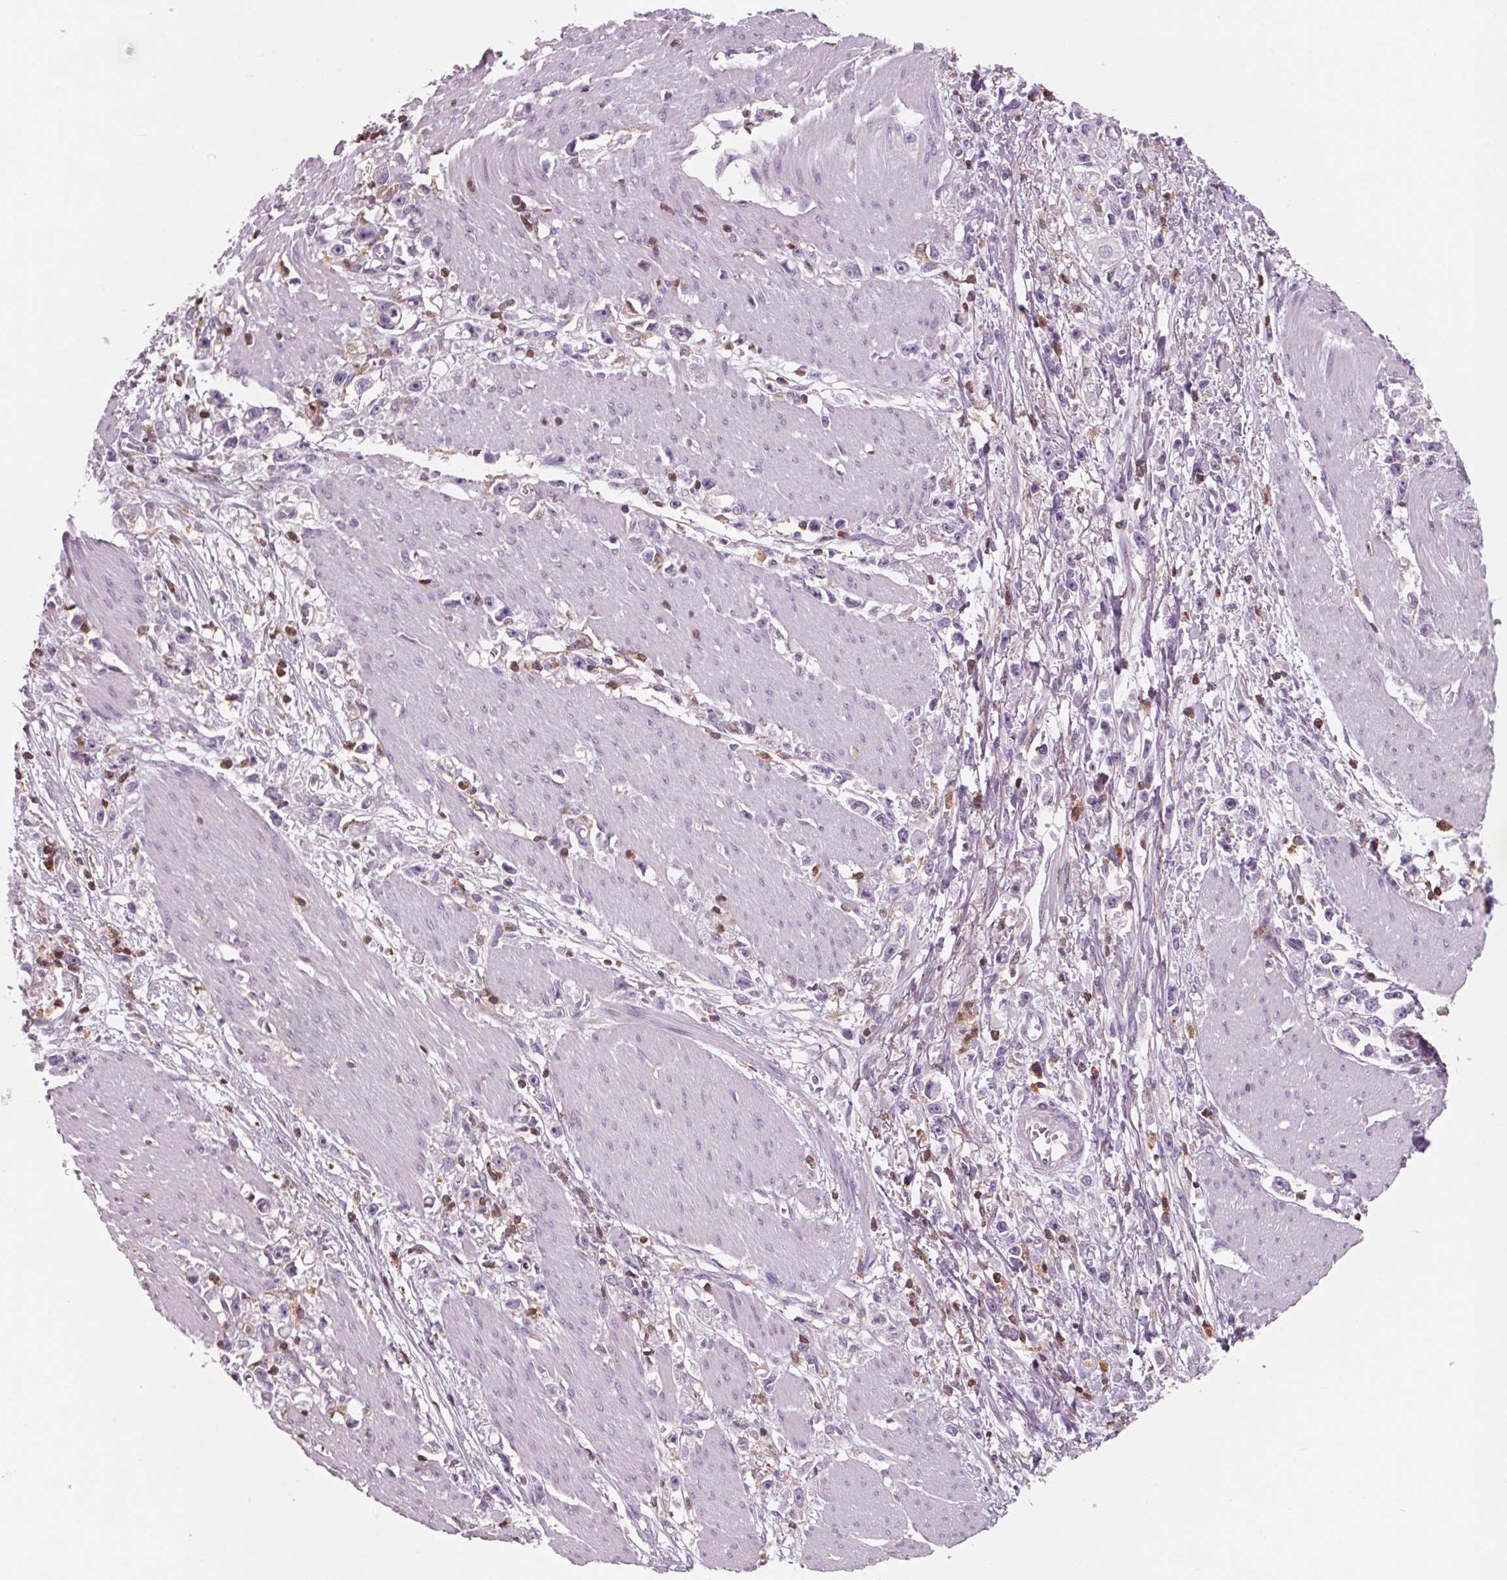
{"staining": {"intensity": "negative", "quantity": "none", "location": "none"}, "tissue": "stomach cancer", "cell_type": "Tumor cells", "image_type": "cancer", "snomed": [{"axis": "morphology", "description": "Adenocarcinoma, NOS"}, {"axis": "topography", "description": "Stomach"}], "caption": "Image shows no significant protein staining in tumor cells of stomach cancer (adenocarcinoma).", "gene": "ARHGAP25", "patient": {"sex": "female", "age": 59}}